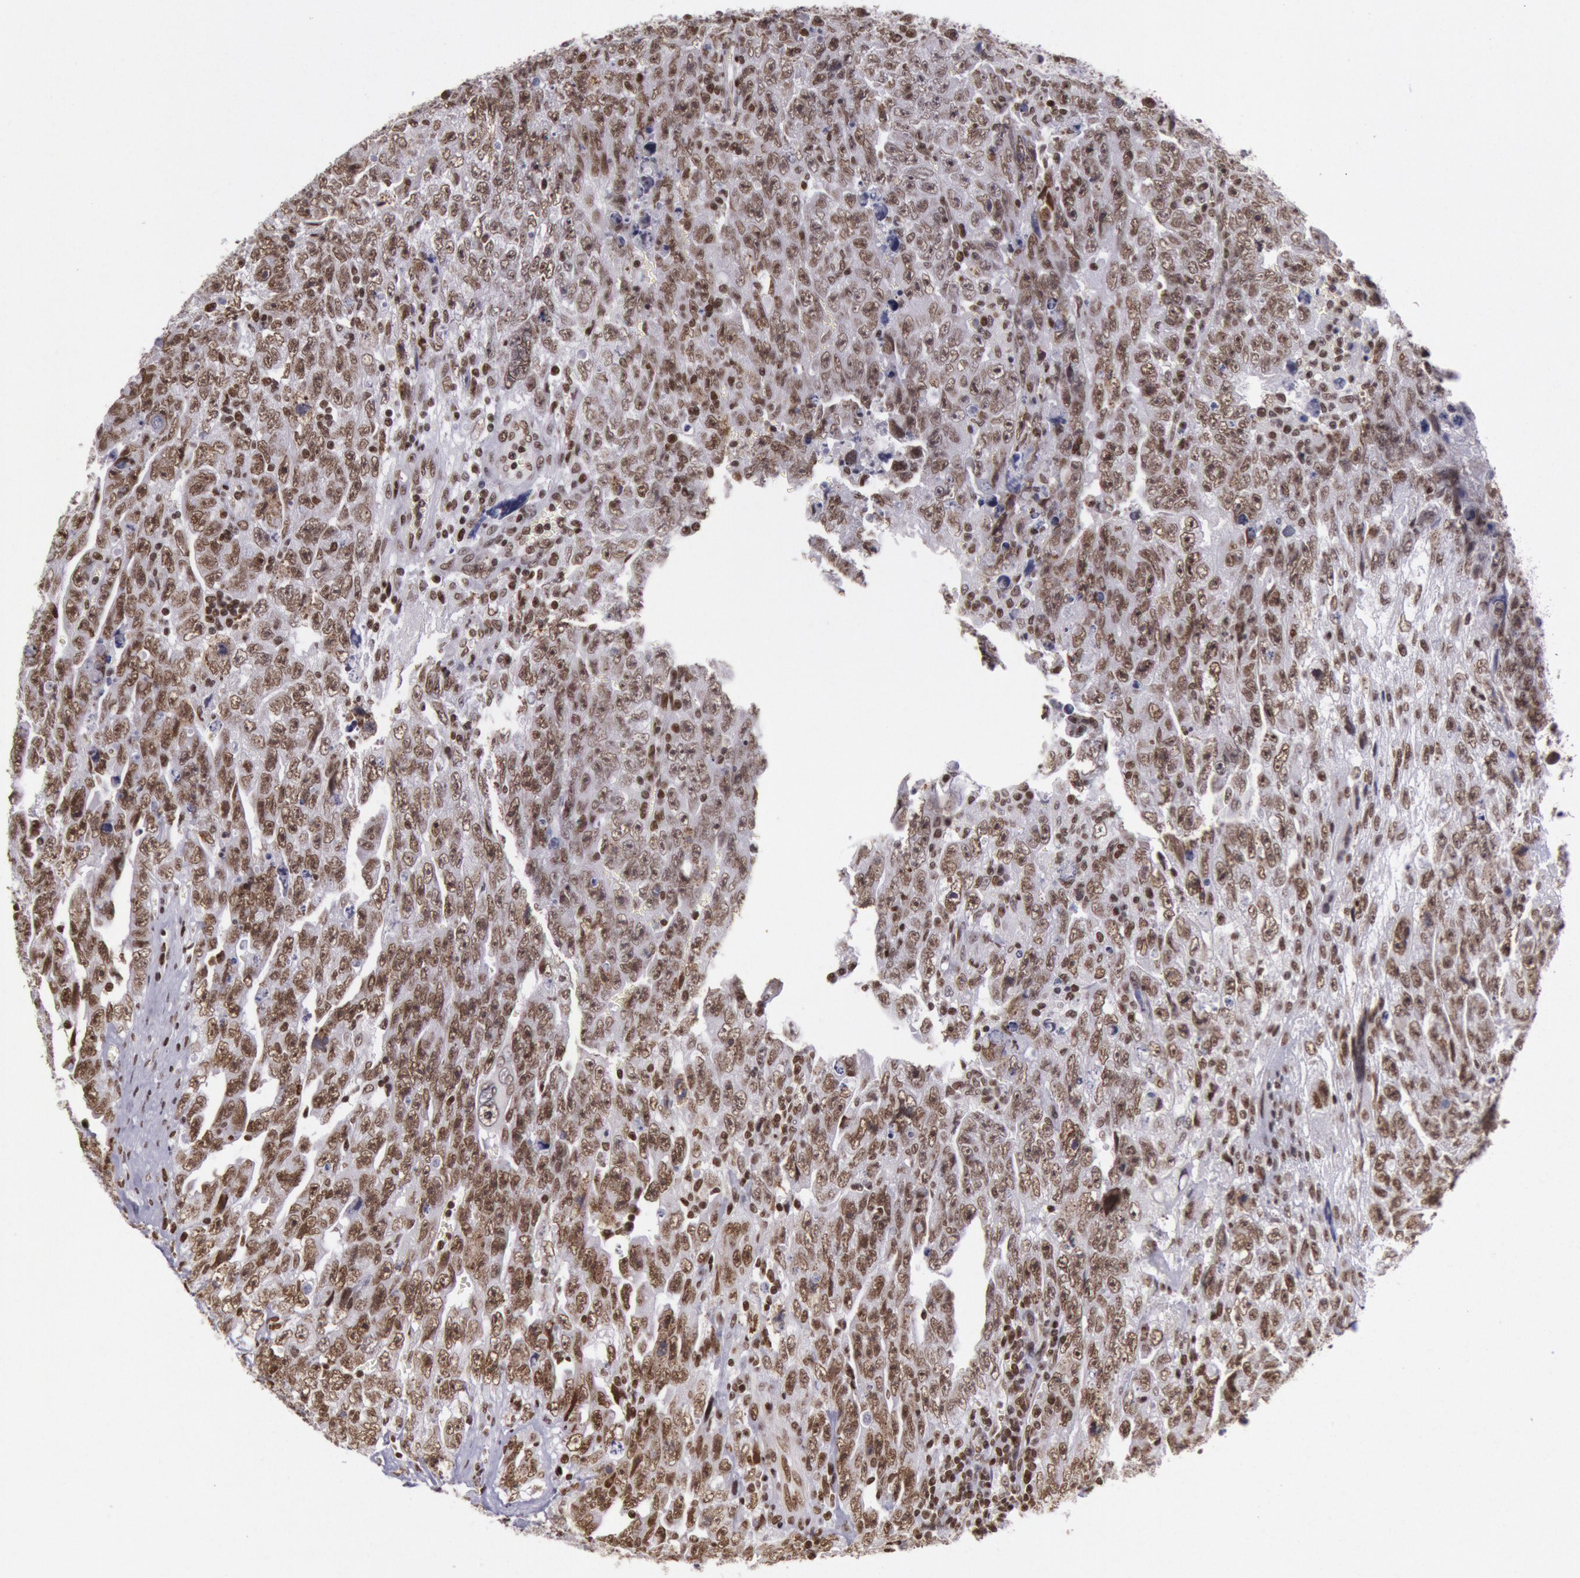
{"staining": {"intensity": "moderate", "quantity": ">75%", "location": "nuclear"}, "tissue": "testis cancer", "cell_type": "Tumor cells", "image_type": "cancer", "snomed": [{"axis": "morphology", "description": "Carcinoma, Embryonal, NOS"}, {"axis": "topography", "description": "Testis"}], "caption": "Testis cancer (embryonal carcinoma) stained for a protein exhibits moderate nuclear positivity in tumor cells.", "gene": "NKAP", "patient": {"sex": "male", "age": 28}}